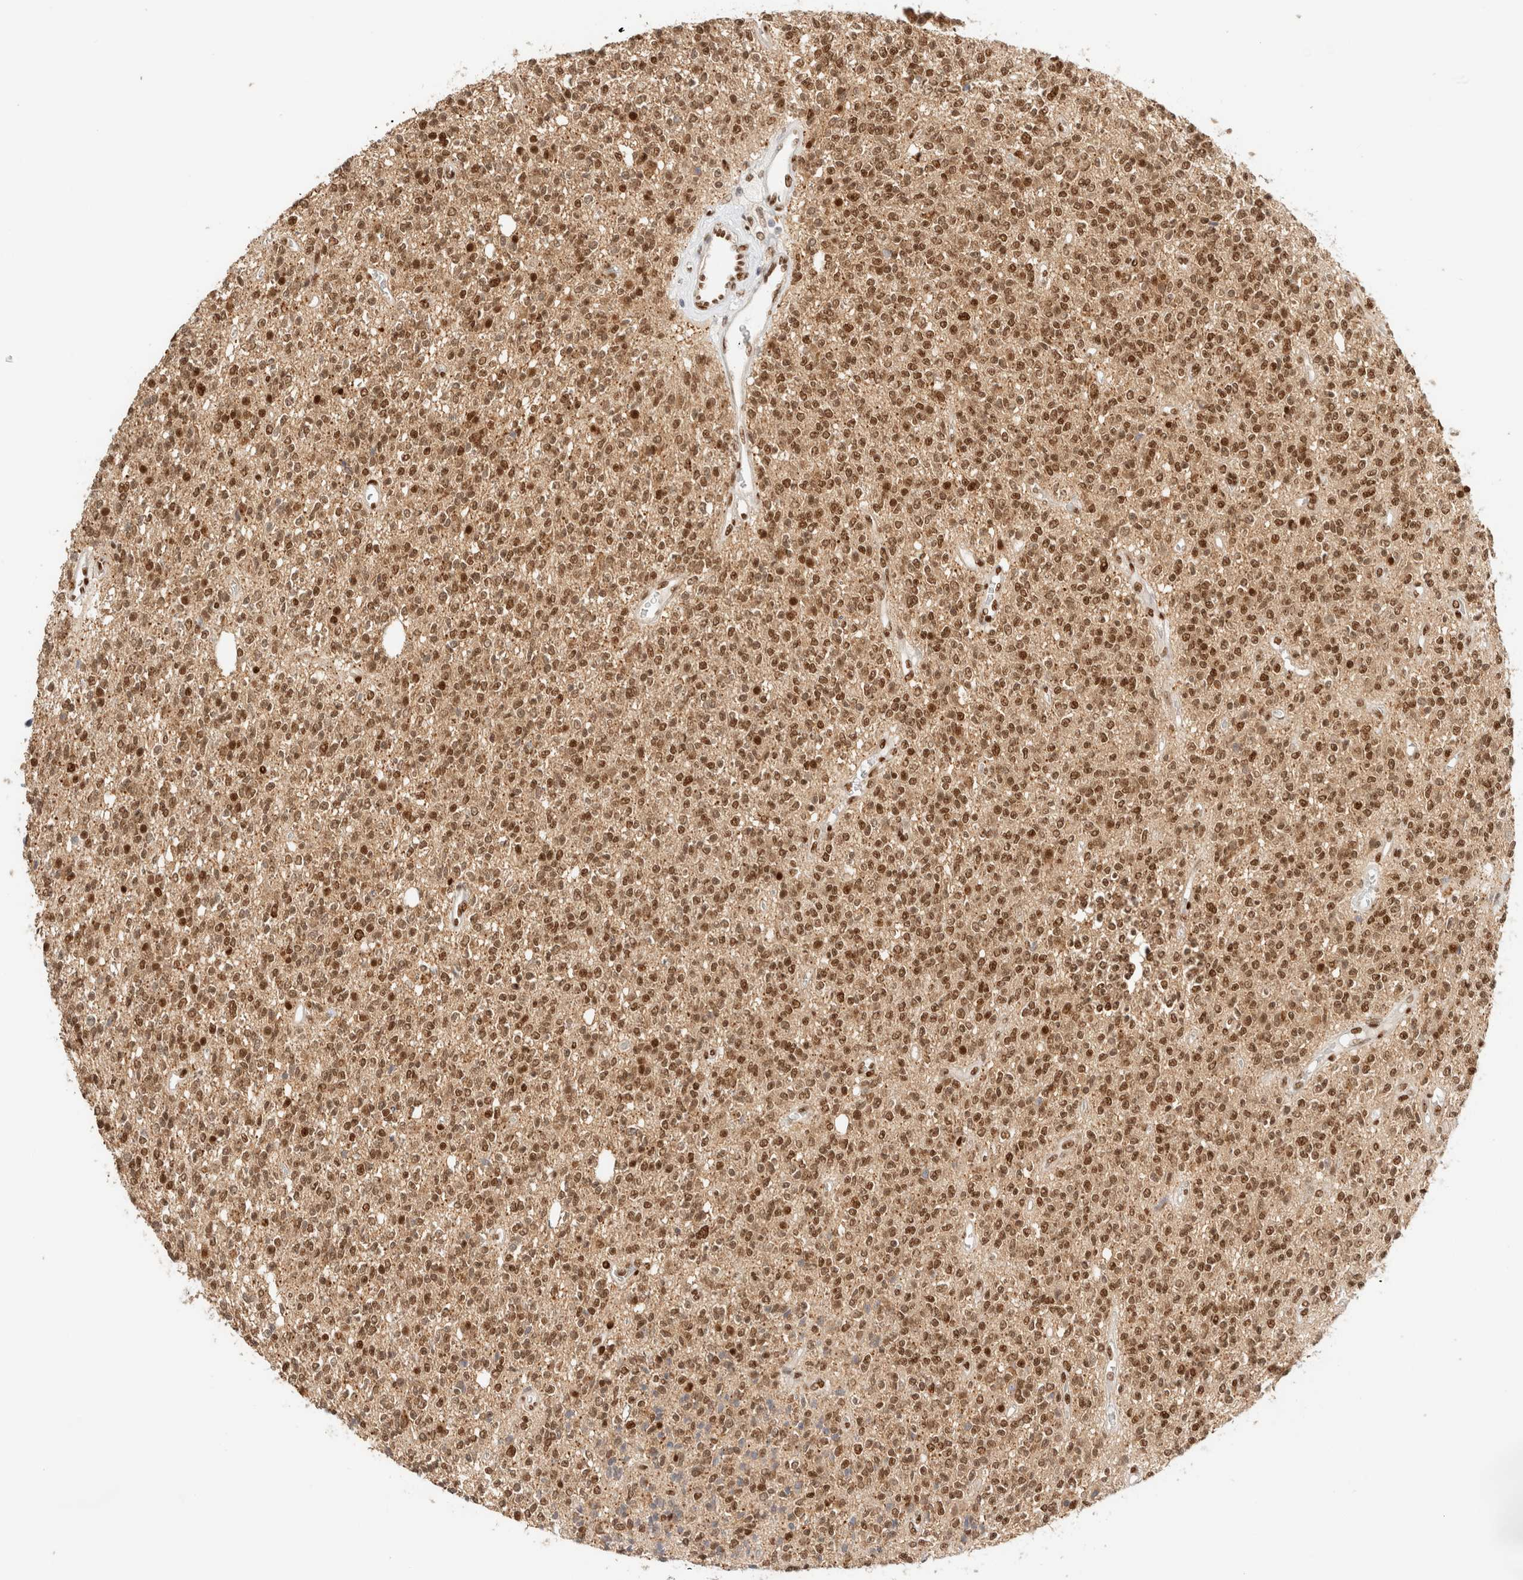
{"staining": {"intensity": "strong", "quantity": ">75%", "location": "nuclear"}, "tissue": "glioma", "cell_type": "Tumor cells", "image_type": "cancer", "snomed": [{"axis": "morphology", "description": "Glioma, malignant, High grade"}, {"axis": "topography", "description": "Brain"}], "caption": "Glioma stained for a protein (brown) exhibits strong nuclear positive positivity in about >75% of tumor cells.", "gene": "ZNF768", "patient": {"sex": "male", "age": 34}}